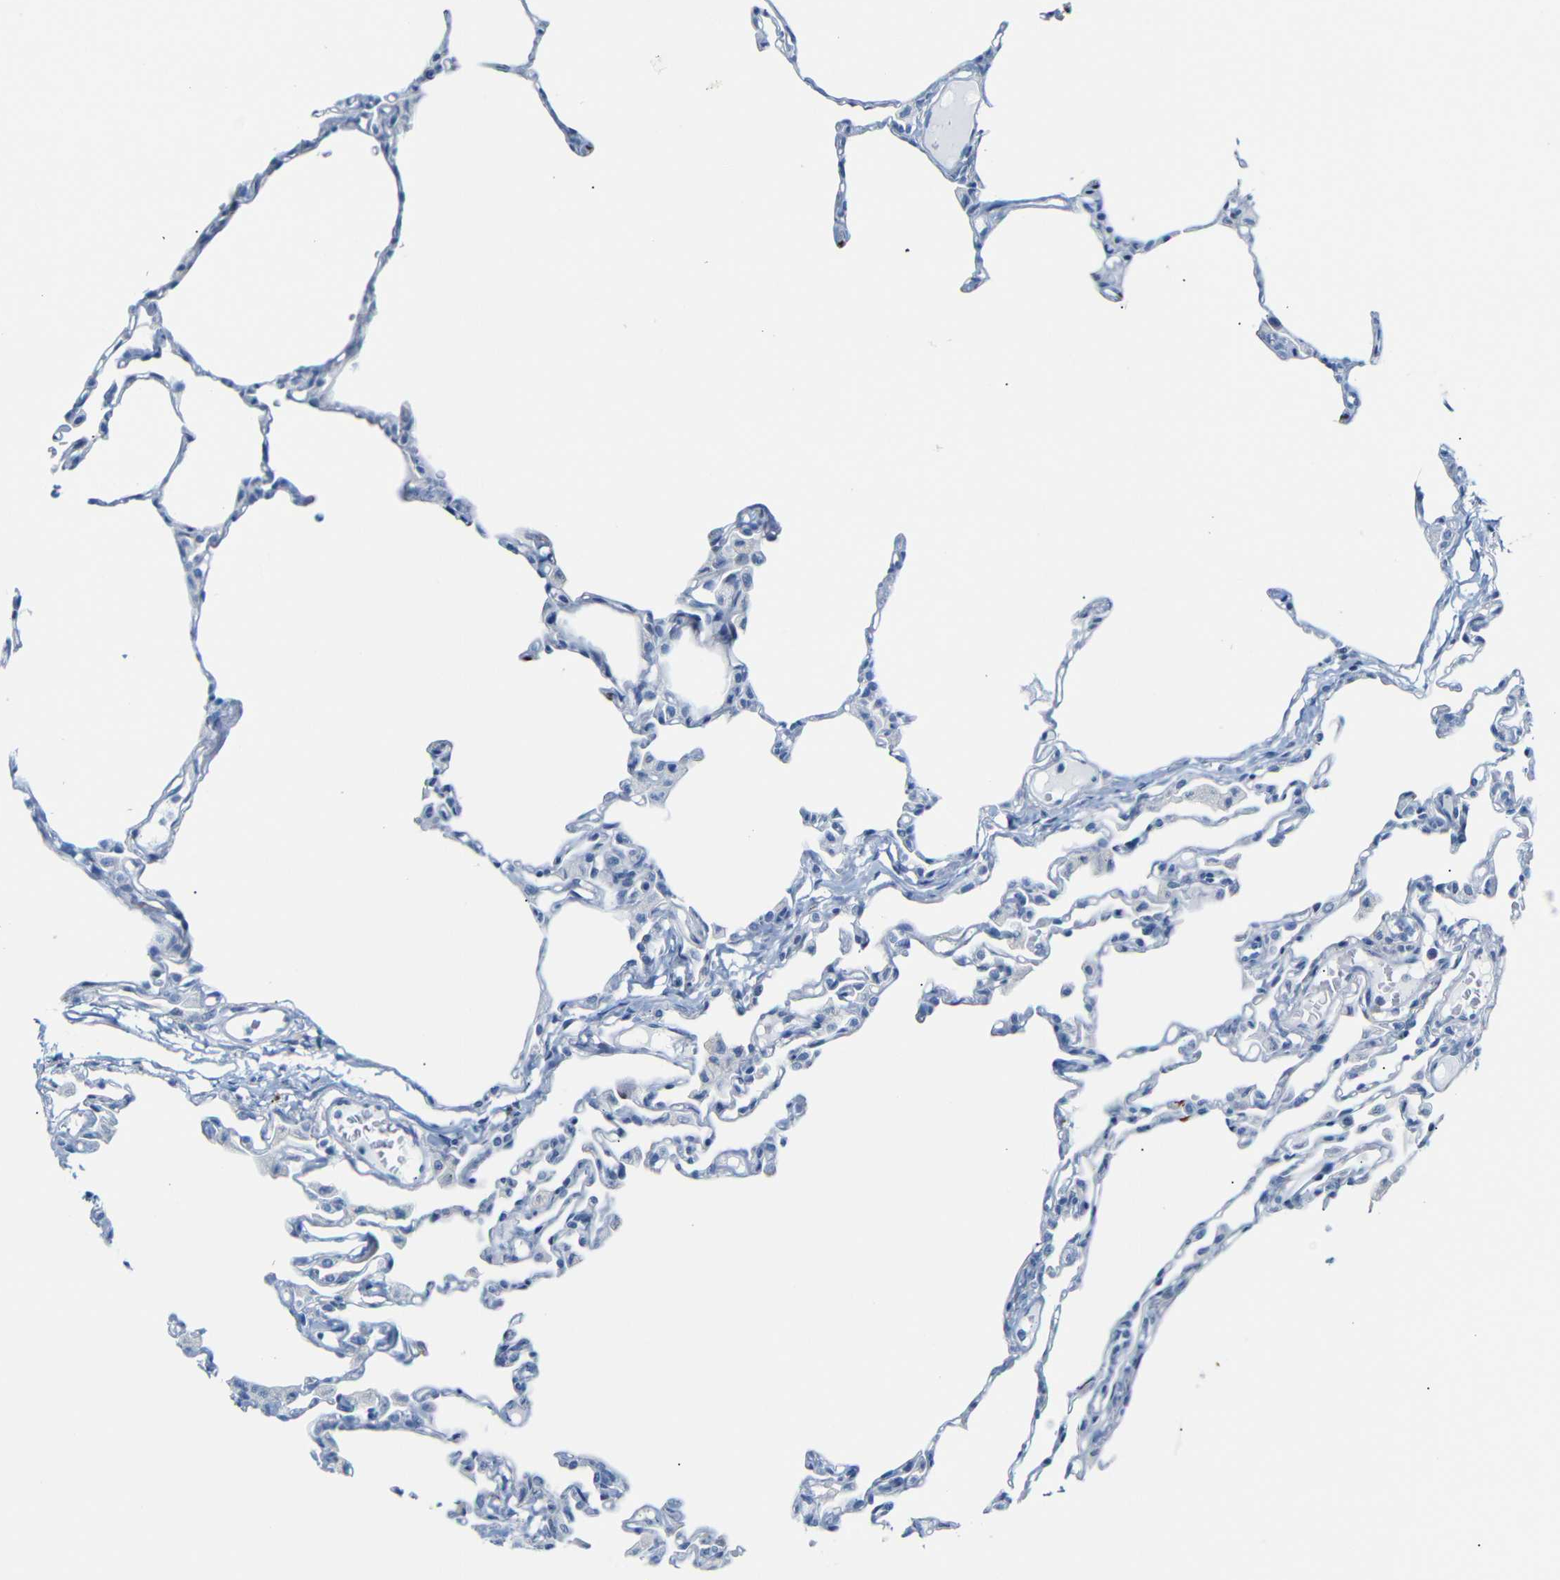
{"staining": {"intensity": "moderate", "quantity": "<25%", "location": "cytoplasmic/membranous"}, "tissue": "lung", "cell_type": "Alveolar cells", "image_type": "normal", "snomed": [{"axis": "morphology", "description": "Normal tissue, NOS"}, {"axis": "topography", "description": "Lung"}], "caption": "Protein expression analysis of normal lung exhibits moderate cytoplasmic/membranous positivity in approximately <25% of alveolar cells.", "gene": "MT1A", "patient": {"sex": "female", "age": 49}}